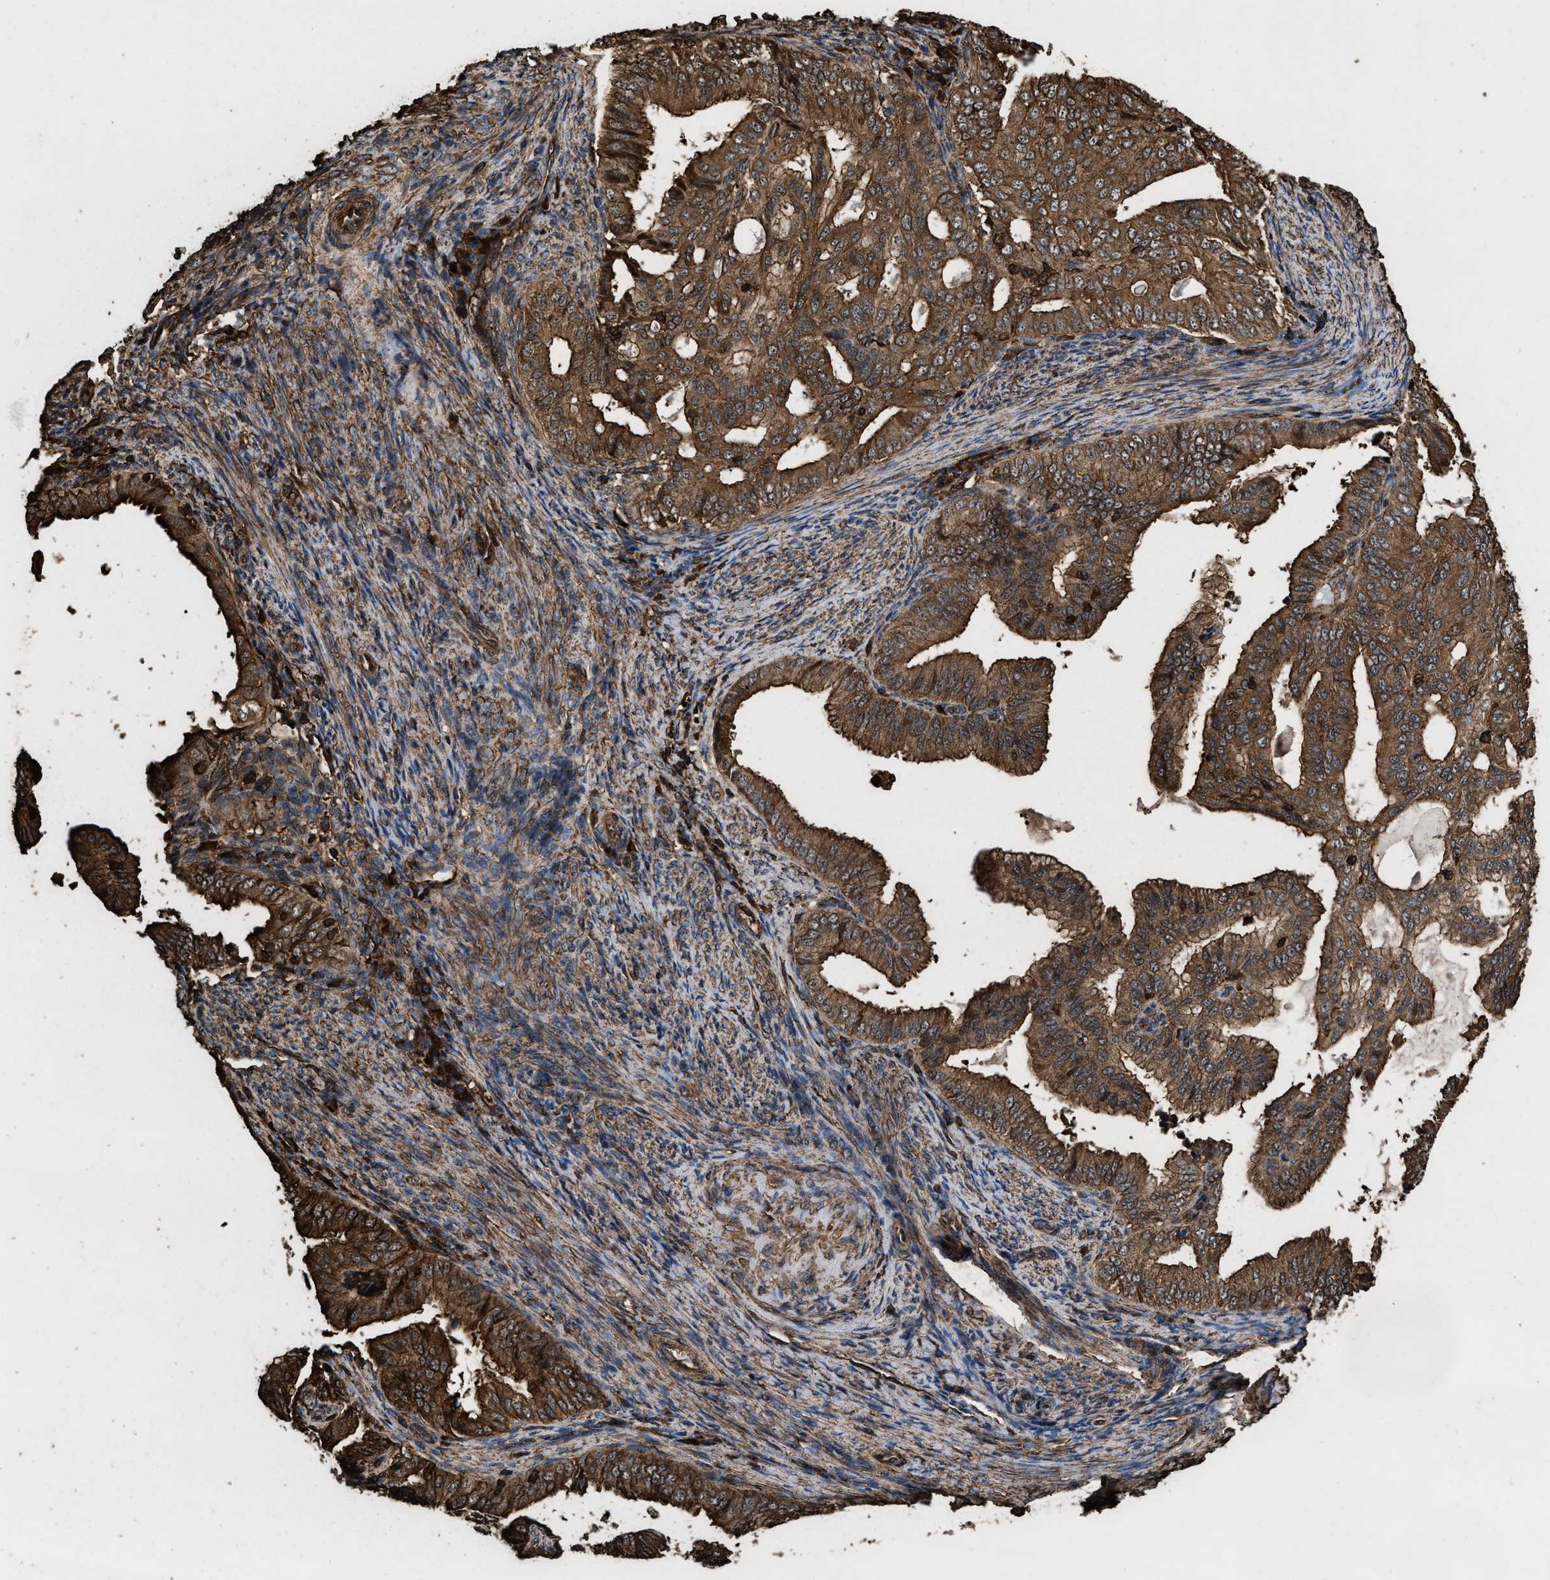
{"staining": {"intensity": "moderate", "quantity": ">75%", "location": "cytoplasmic/membranous"}, "tissue": "endometrial cancer", "cell_type": "Tumor cells", "image_type": "cancer", "snomed": [{"axis": "morphology", "description": "Adenocarcinoma, NOS"}, {"axis": "topography", "description": "Endometrium"}], "caption": "A high-resolution image shows immunohistochemistry (IHC) staining of endometrial cancer, which reveals moderate cytoplasmic/membranous expression in about >75% of tumor cells.", "gene": "KBTBD2", "patient": {"sex": "female", "age": 58}}